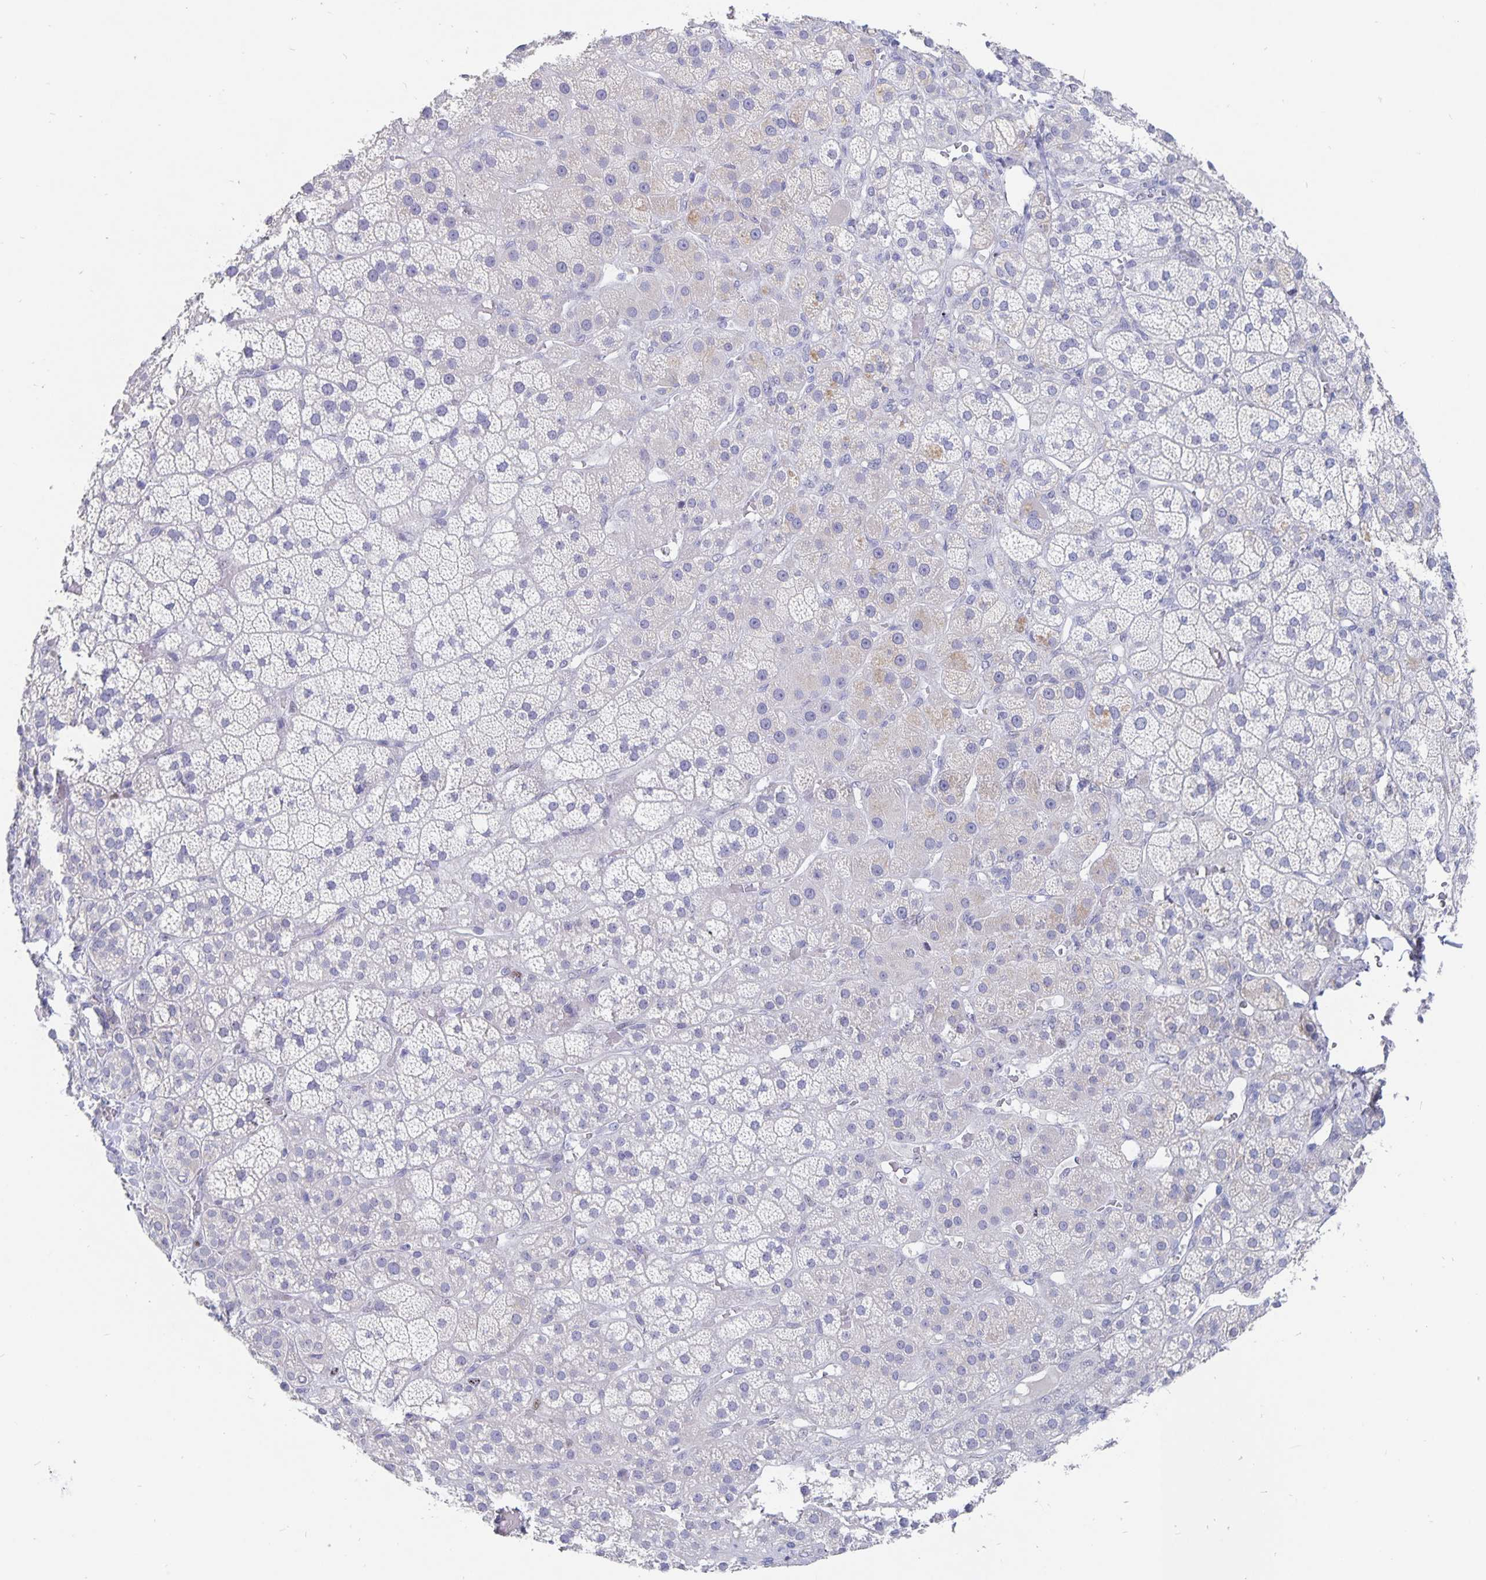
{"staining": {"intensity": "weak", "quantity": "25%-75%", "location": "cytoplasmic/membranous"}, "tissue": "adrenal gland", "cell_type": "Glandular cells", "image_type": "normal", "snomed": [{"axis": "morphology", "description": "Normal tissue, NOS"}, {"axis": "topography", "description": "Adrenal gland"}], "caption": "An immunohistochemistry image of unremarkable tissue is shown. Protein staining in brown shows weak cytoplasmic/membranous positivity in adrenal gland within glandular cells.", "gene": "SMOC1", "patient": {"sex": "male", "age": 57}}